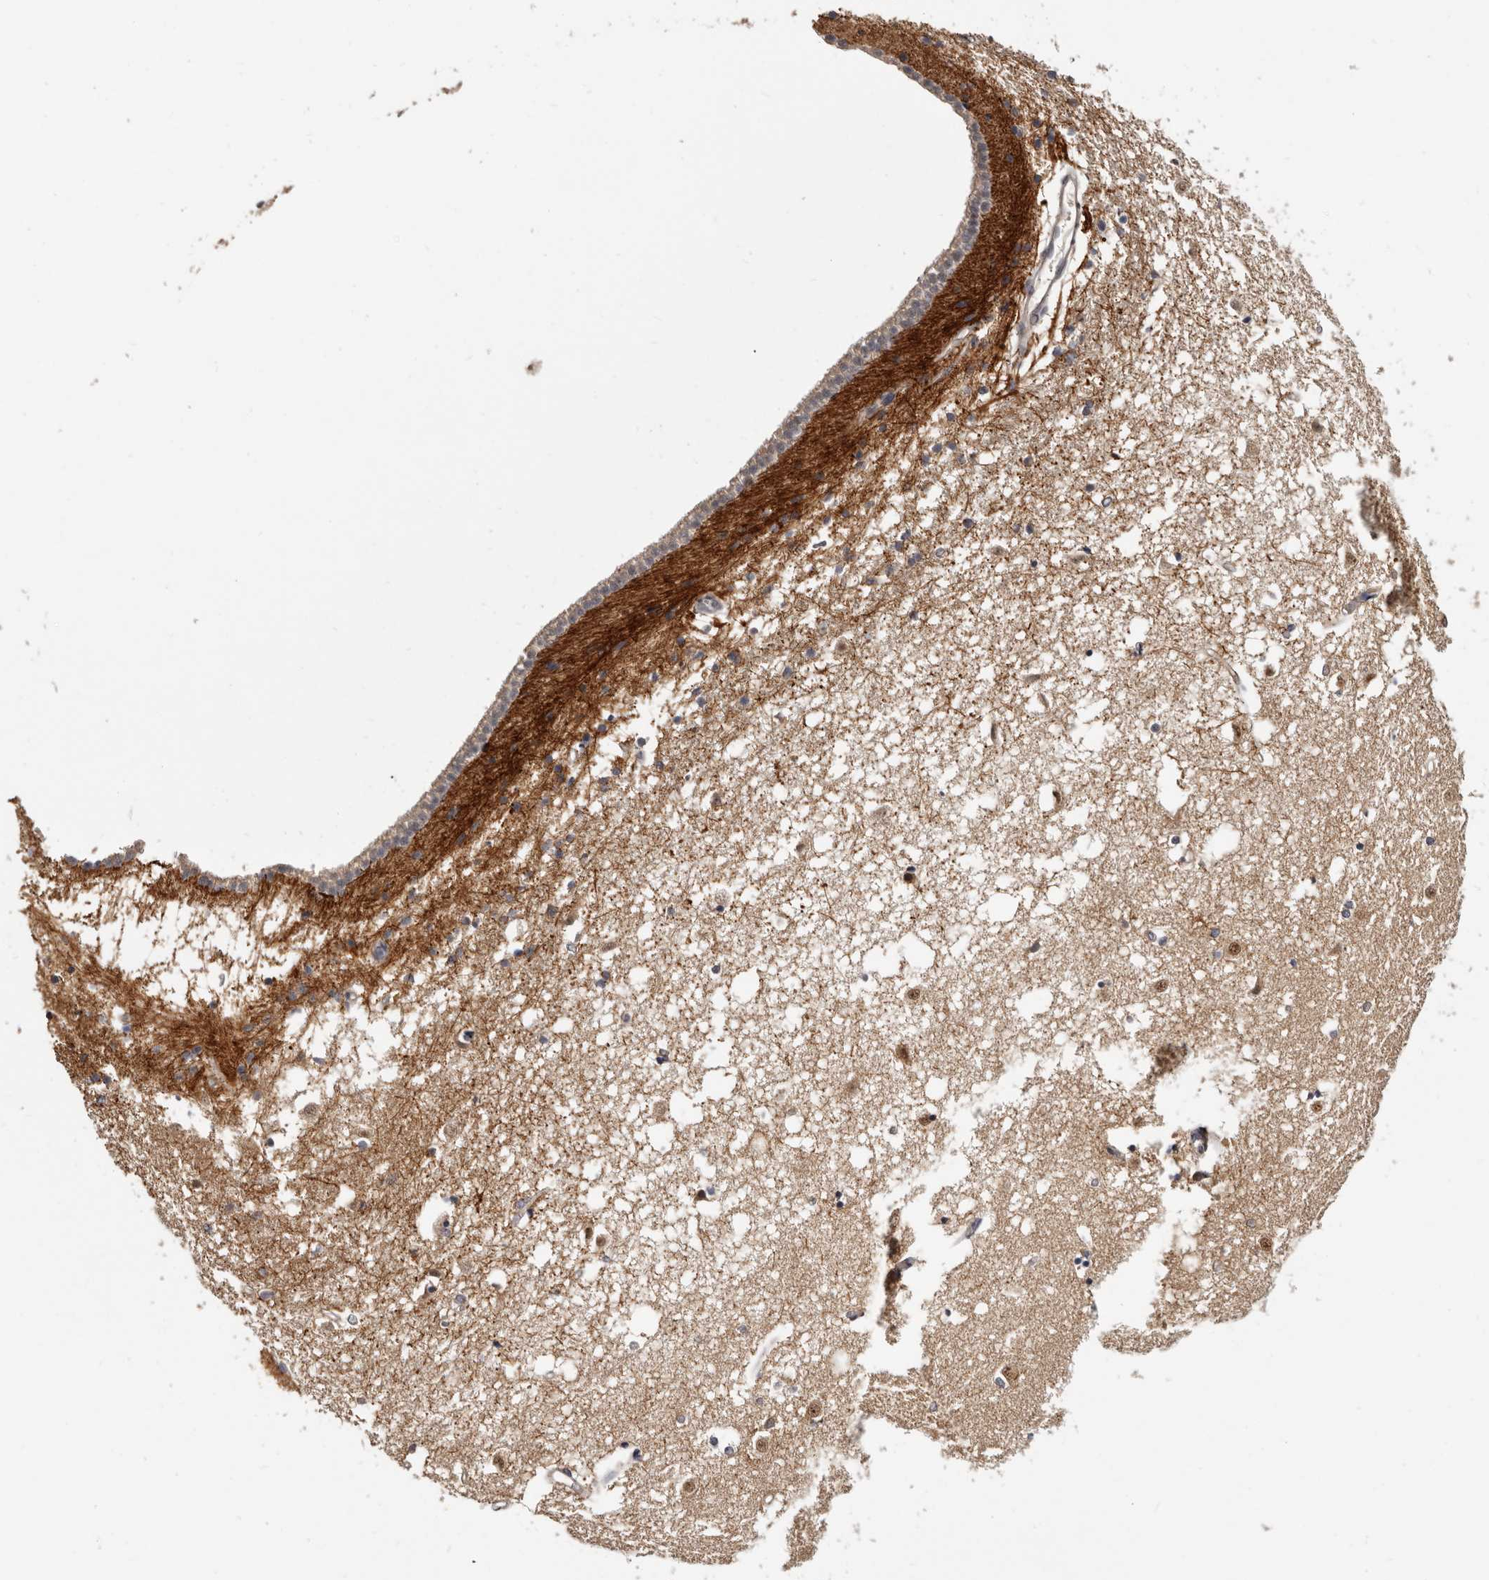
{"staining": {"intensity": "moderate", "quantity": "<25%", "location": "cytoplasmic/membranous,nuclear"}, "tissue": "caudate", "cell_type": "Glial cells", "image_type": "normal", "snomed": [{"axis": "morphology", "description": "Normal tissue, NOS"}, {"axis": "topography", "description": "Lateral ventricle wall"}], "caption": "A high-resolution micrograph shows IHC staining of benign caudate, which shows moderate cytoplasmic/membranous,nuclear staining in approximately <25% of glial cells. Nuclei are stained in blue.", "gene": "INAVA", "patient": {"sex": "male", "age": 45}}